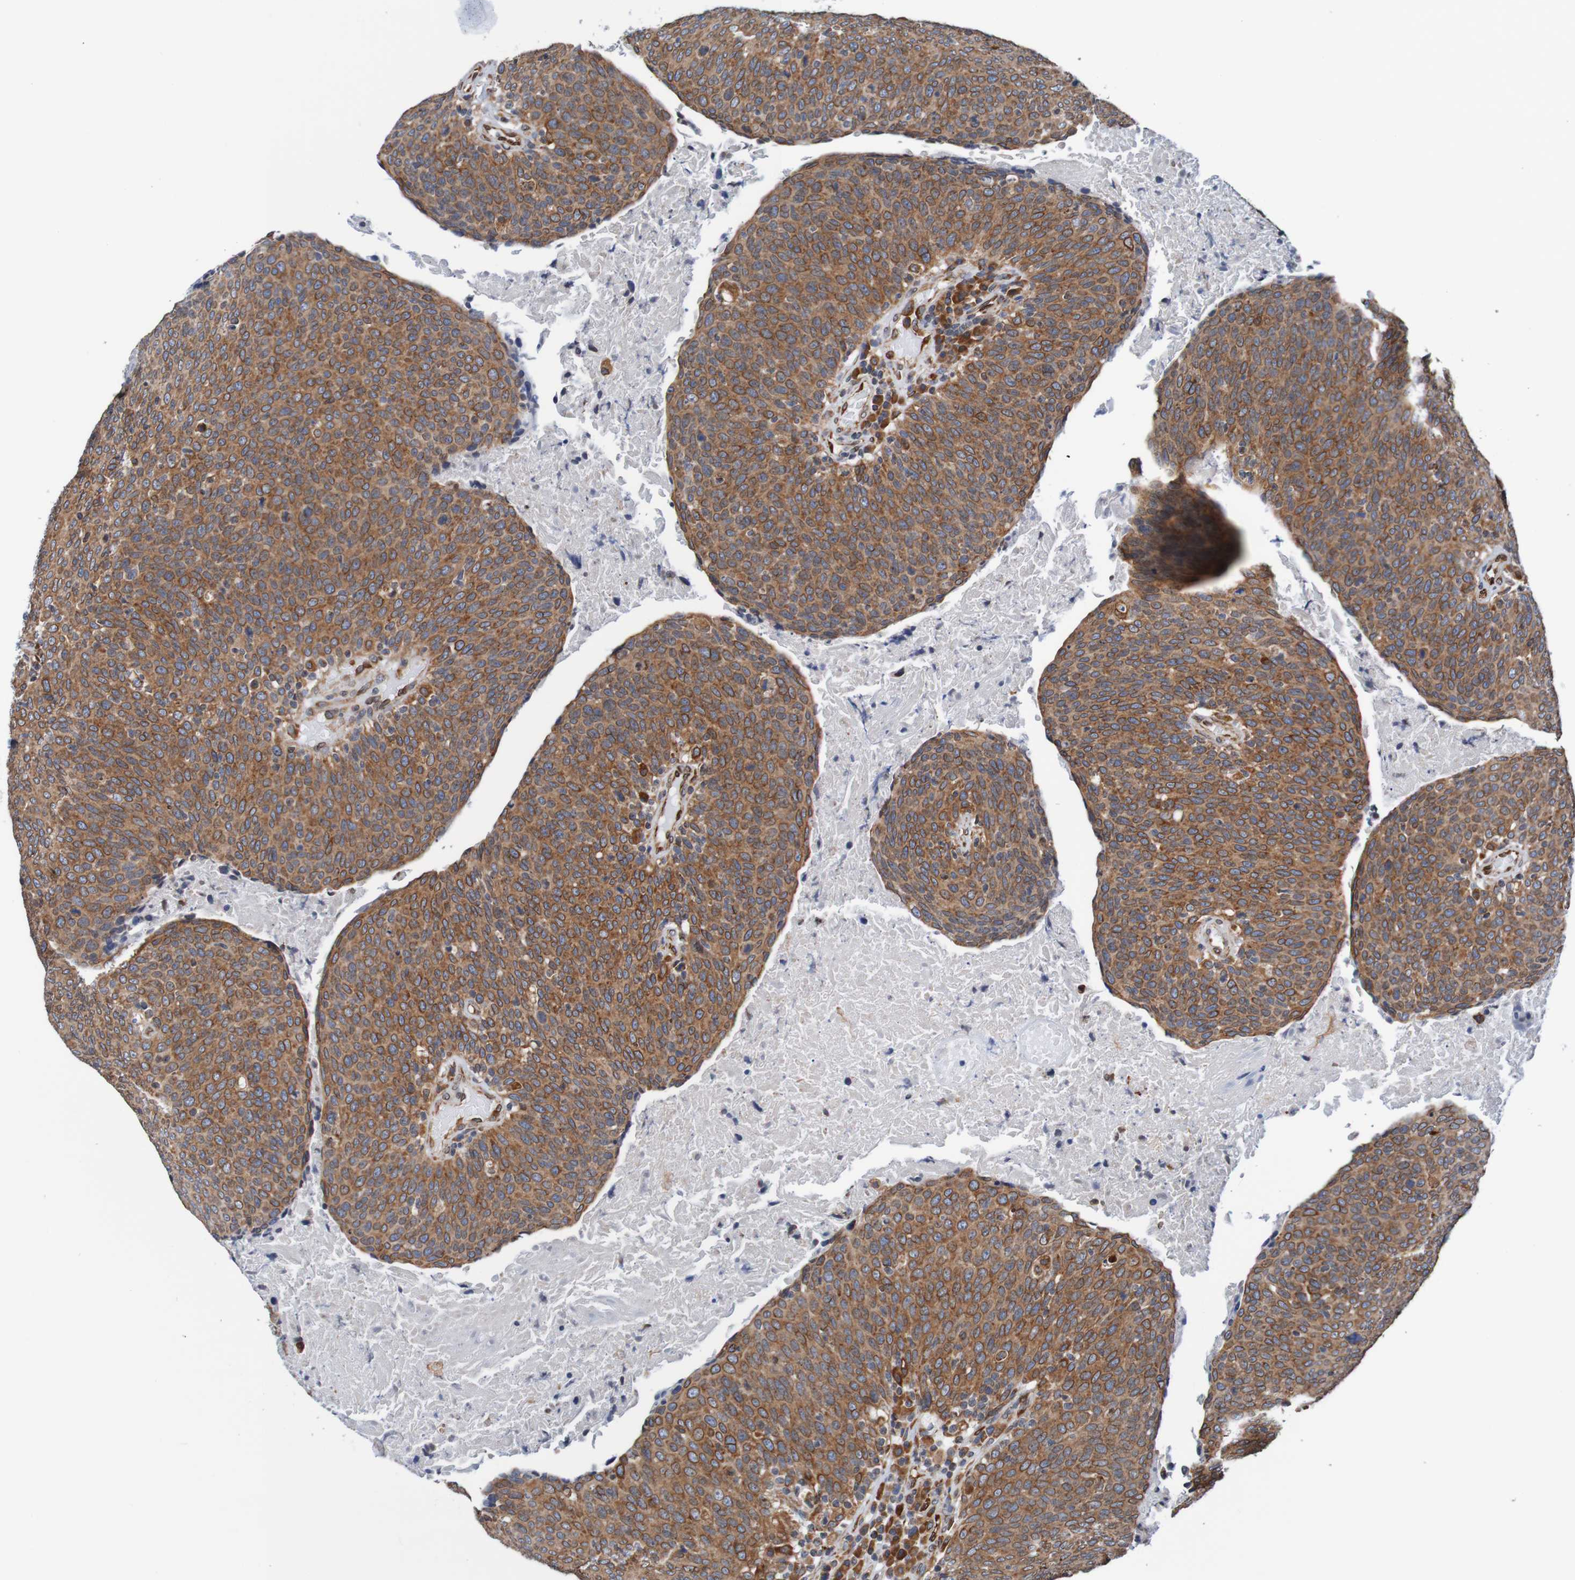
{"staining": {"intensity": "strong", "quantity": ">75%", "location": "cytoplasmic/membranous,nuclear"}, "tissue": "head and neck cancer", "cell_type": "Tumor cells", "image_type": "cancer", "snomed": [{"axis": "morphology", "description": "Squamous cell carcinoma, NOS"}, {"axis": "morphology", "description": "Squamous cell carcinoma, metastatic, NOS"}, {"axis": "topography", "description": "Lymph node"}, {"axis": "topography", "description": "Head-Neck"}], "caption": "Strong cytoplasmic/membranous and nuclear protein positivity is seen in approximately >75% of tumor cells in head and neck cancer (squamous cell carcinoma).", "gene": "TMEM109", "patient": {"sex": "male", "age": 62}}